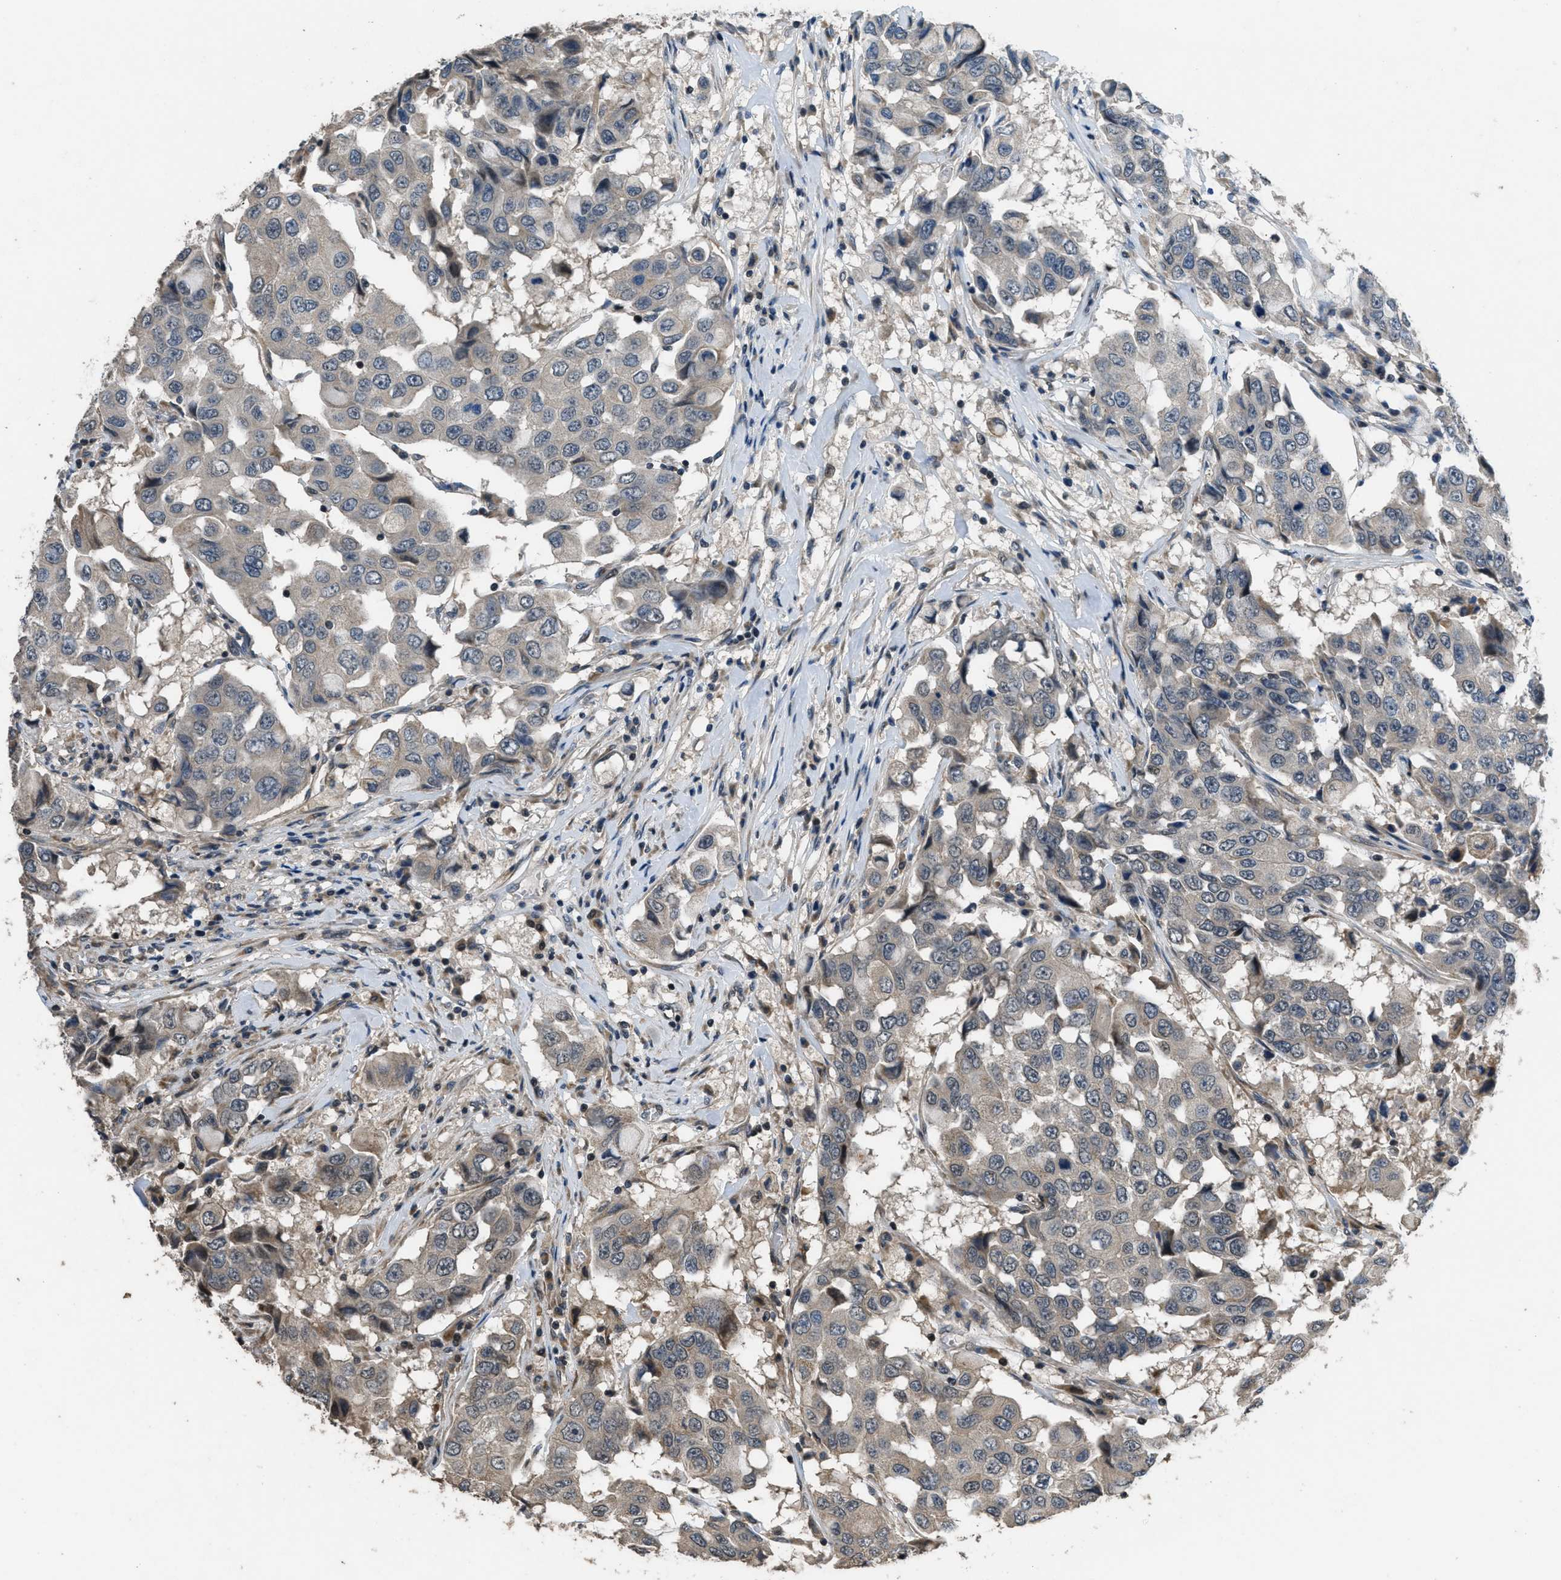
{"staining": {"intensity": "moderate", "quantity": "25%-75%", "location": "cytoplasmic/membranous,nuclear"}, "tissue": "breast cancer", "cell_type": "Tumor cells", "image_type": "cancer", "snomed": [{"axis": "morphology", "description": "Duct carcinoma"}, {"axis": "topography", "description": "Breast"}], "caption": "High-magnification brightfield microscopy of infiltrating ductal carcinoma (breast) stained with DAB (brown) and counterstained with hematoxylin (blue). tumor cells exhibit moderate cytoplasmic/membranous and nuclear positivity is present in approximately25%-75% of cells.", "gene": "NAT1", "patient": {"sex": "female", "age": 27}}